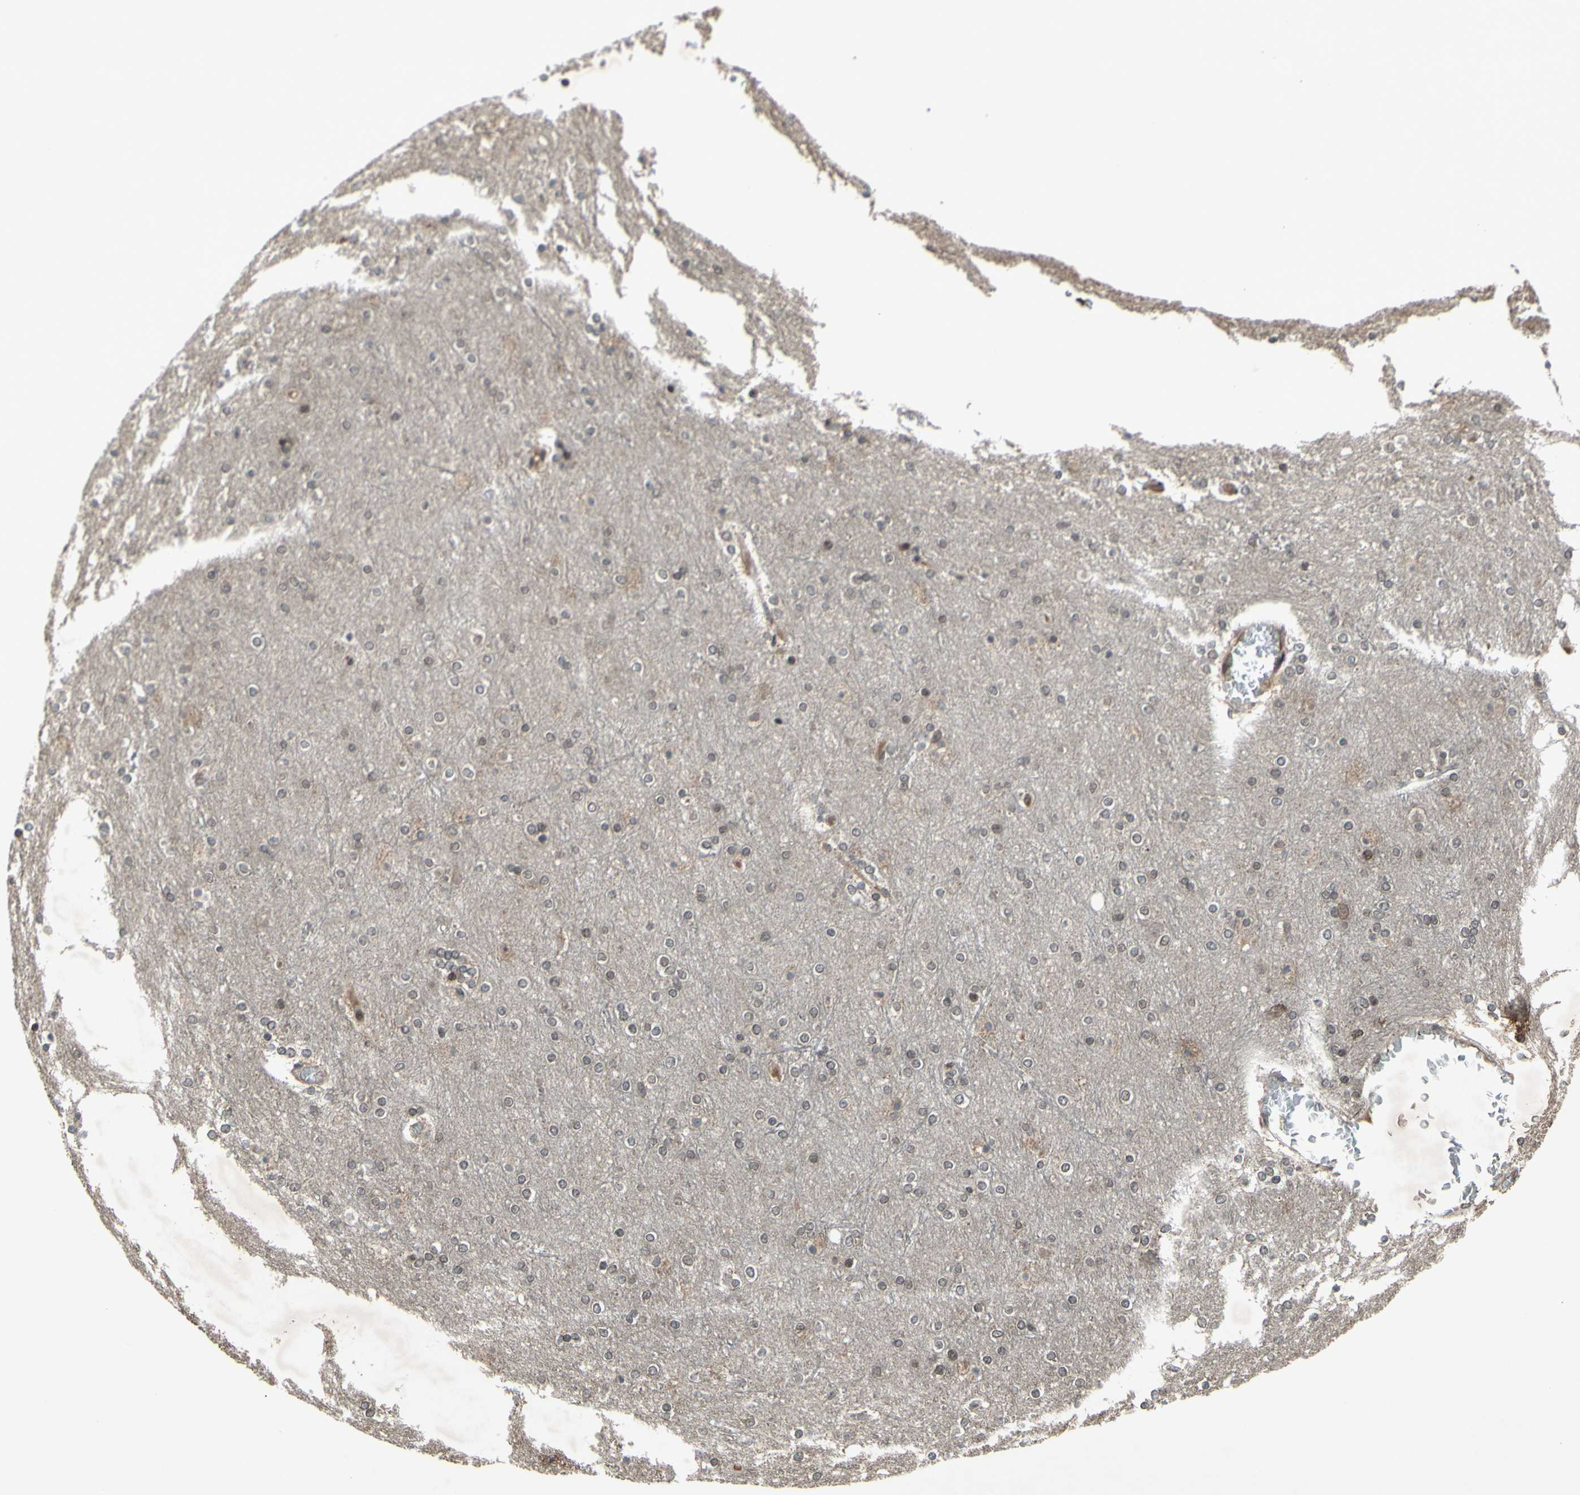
{"staining": {"intensity": "weak", "quantity": "25%-75%", "location": "cytoplasmic/membranous"}, "tissue": "cerebral cortex", "cell_type": "Endothelial cells", "image_type": "normal", "snomed": [{"axis": "morphology", "description": "Normal tissue, NOS"}, {"axis": "topography", "description": "Cerebral cortex"}], "caption": "Cerebral cortex stained with DAB (3,3'-diaminobenzidine) immunohistochemistry (IHC) shows low levels of weak cytoplasmic/membranous staining in approximately 25%-75% of endothelial cells.", "gene": "XPO1", "patient": {"sex": "female", "age": 54}}